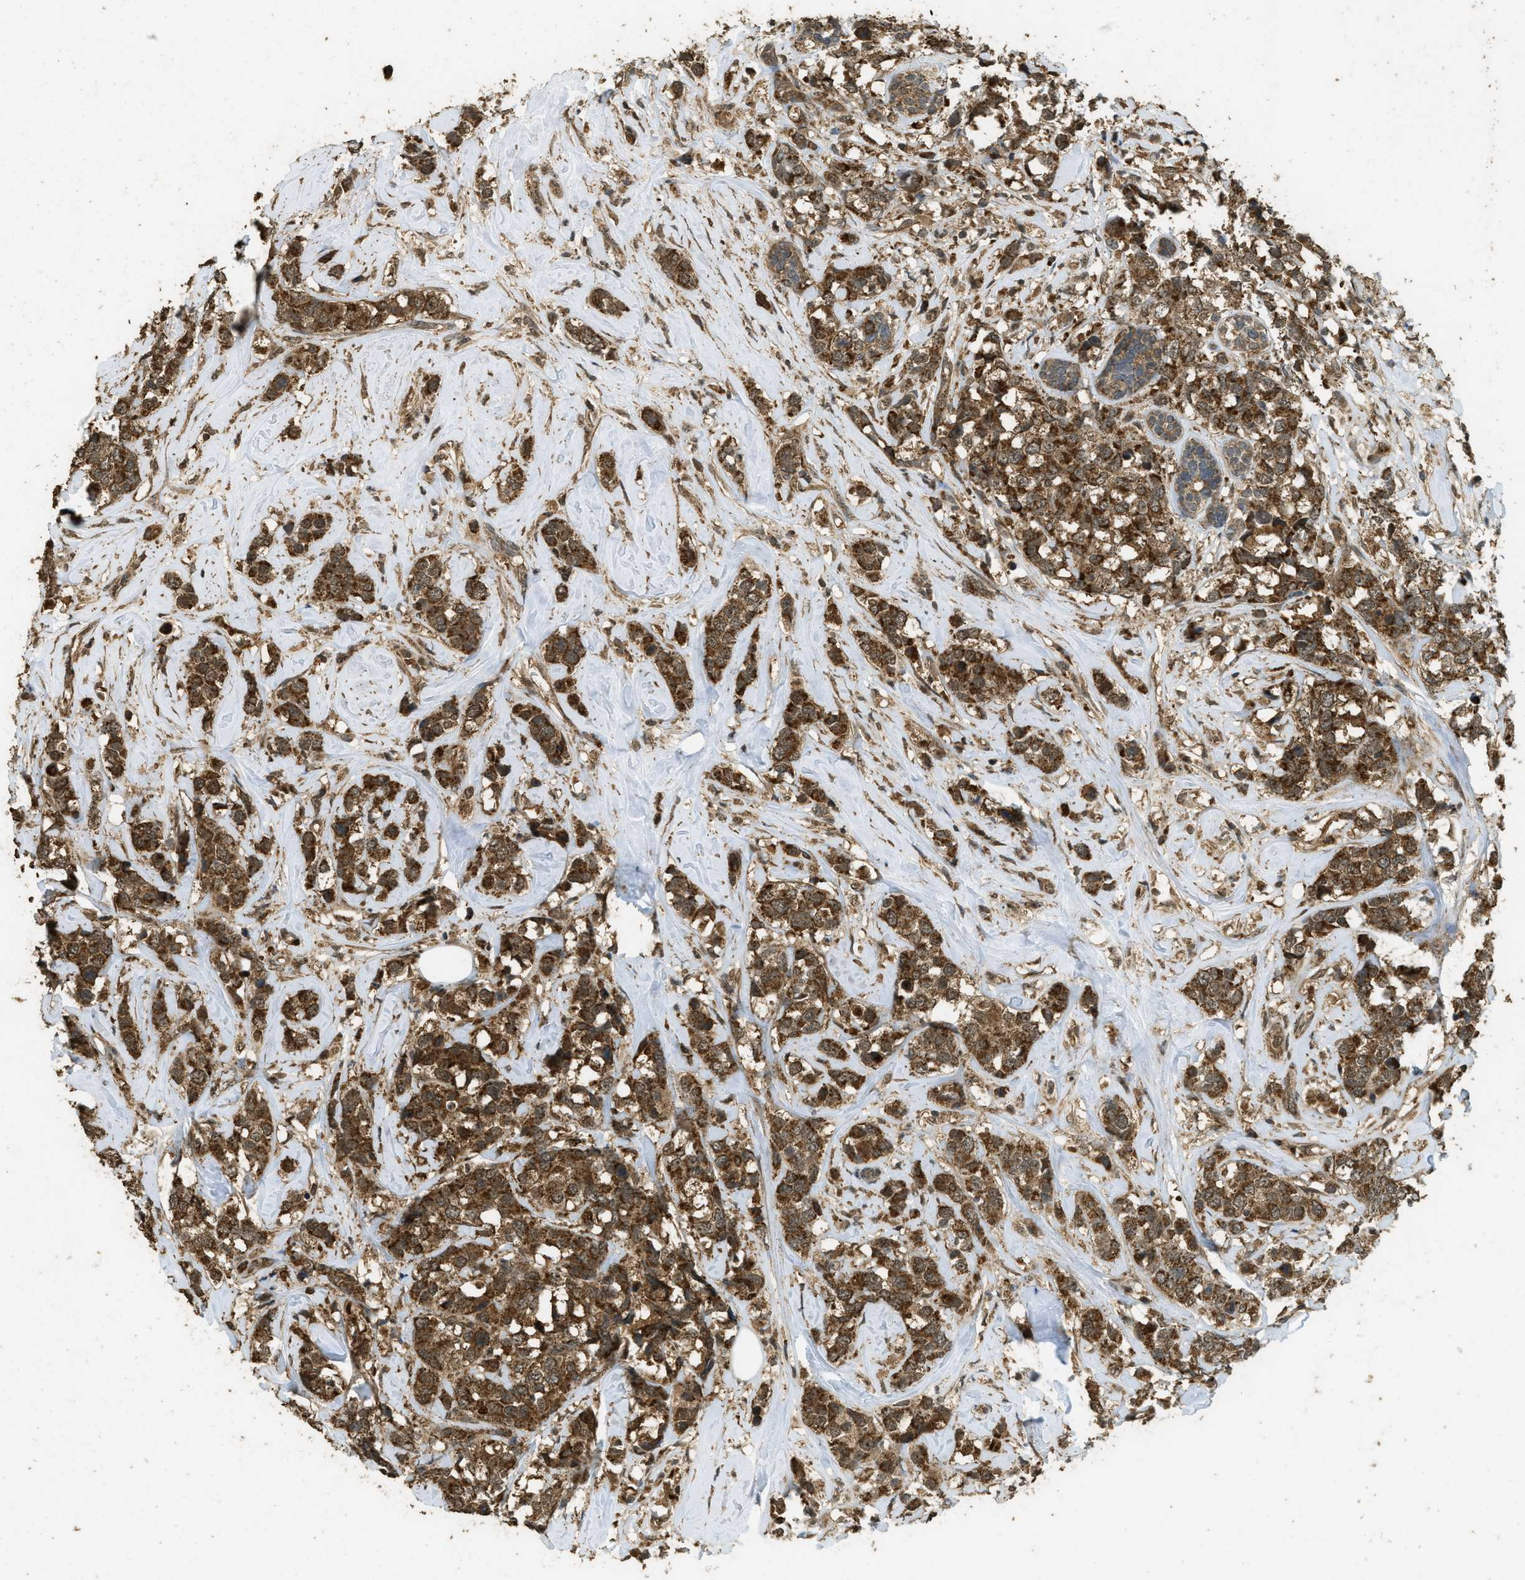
{"staining": {"intensity": "strong", "quantity": ">75%", "location": "cytoplasmic/membranous"}, "tissue": "breast cancer", "cell_type": "Tumor cells", "image_type": "cancer", "snomed": [{"axis": "morphology", "description": "Lobular carcinoma"}, {"axis": "topography", "description": "Breast"}], "caption": "Immunohistochemistry (IHC) of human lobular carcinoma (breast) demonstrates high levels of strong cytoplasmic/membranous expression in approximately >75% of tumor cells.", "gene": "CTPS1", "patient": {"sex": "female", "age": 59}}